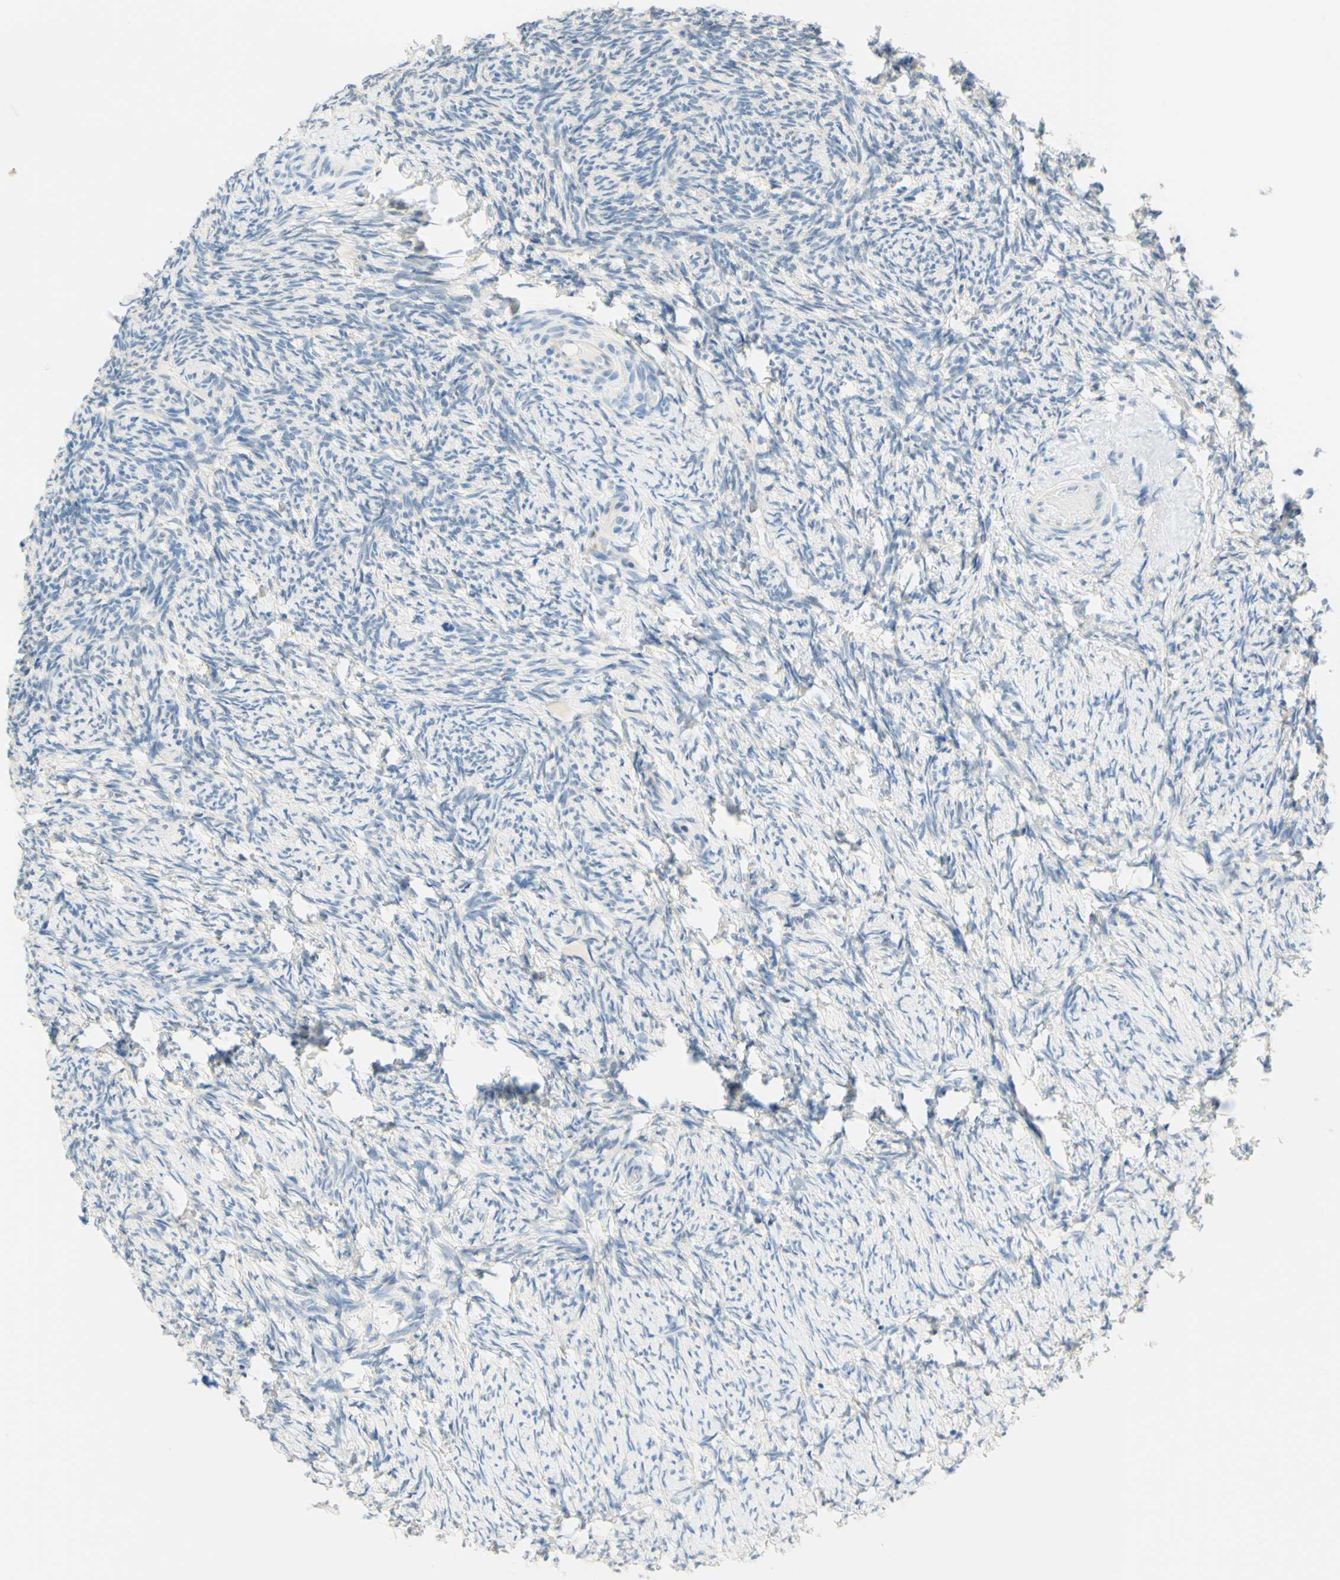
{"staining": {"intensity": "negative", "quantity": "none", "location": "none"}, "tissue": "ovary", "cell_type": "Ovarian stroma cells", "image_type": "normal", "snomed": [{"axis": "morphology", "description": "Normal tissue, NOS"}, {"axis": "topography", "description": "Ovary"}], "caption": "A photomicrograph of human ovary is negative for staining in ovarian stroma cells.", "gene": "TREM2", "patient": {"sex": "female", "age": 60}}